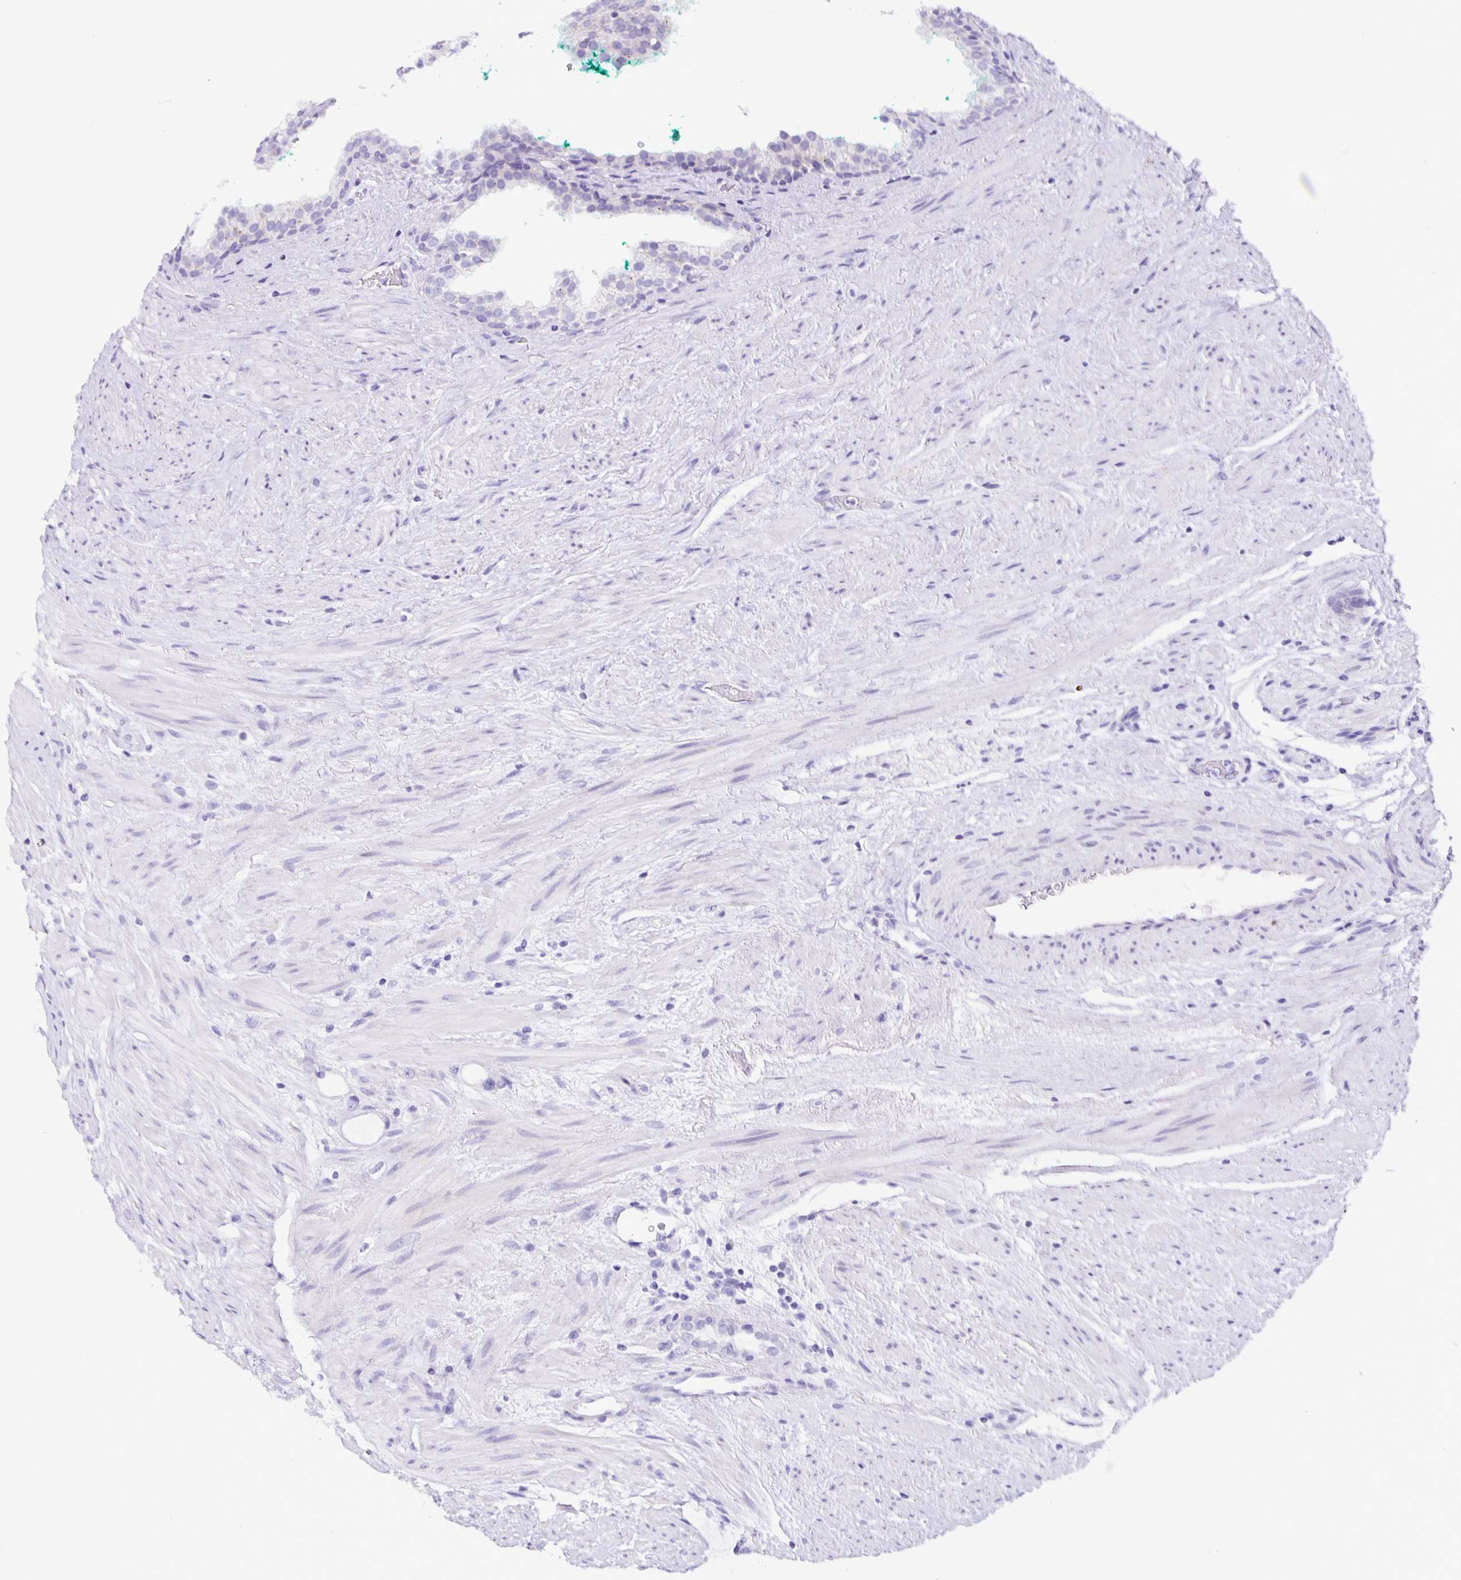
{"staining": {"intensity": "negative", "quantity": "none", "location": "none"}, "tissue": "prostate cancer", "cell_type": "Tumor cells", "image_type": "cancer", "snomed": [{"axis": "morphology", "description": "Adenocarcinoma, High grade"}, {"axis": "topography", "description": "Prostate"}], "caption": "The IHC micrograph has no significant positivity in tumor cells of prostate cancer (adenocarcinoma (high-grade)) tissue.", "gene": "AQP6", "patient": {"sex": "male", "age": 65}}